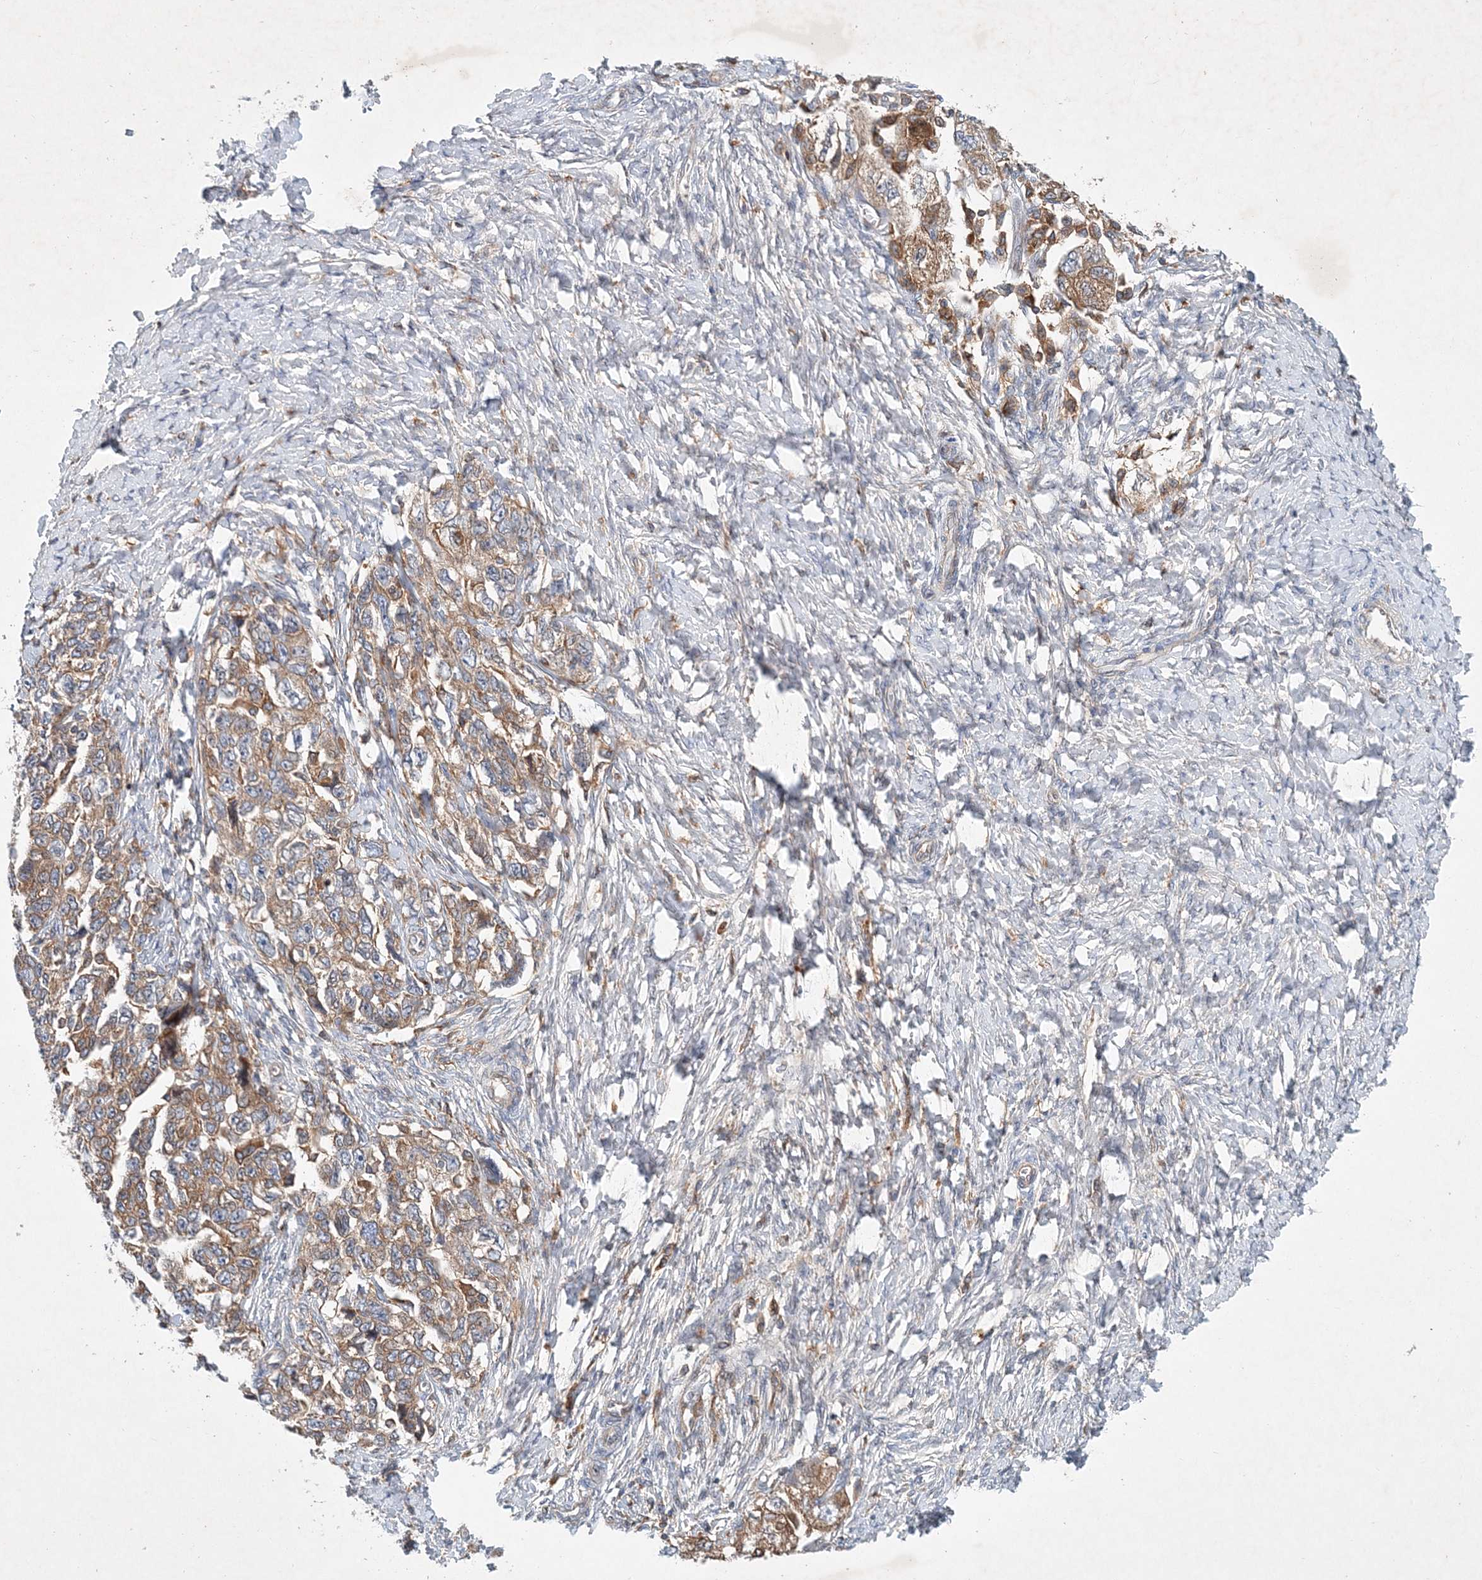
{"staining": {"intensity": "moderate", "quantity": ">75%", "location": "cytoplasmic/membranous"}, "tissue": "ovarian cancer", "cell_type": "Tumor cells", "image_type": "cancer", "snomed": [{"axis": "morphology", "description": "Carcinoma, NOS"}, {"axis": "morphology", "description": "Cystadenocarcinoma, serous, NOS"}, {"axis": "topography", "description": "Ovary"}], "caption": "Brown immunohistochemical staining in ovarian serous cystadenocarcinoma displays moderate cytoplasmic/membranous positivity in about >75% of tumor cells.", "gene": "P2RY10", "patient": {"sex": "female", "age": 69}}